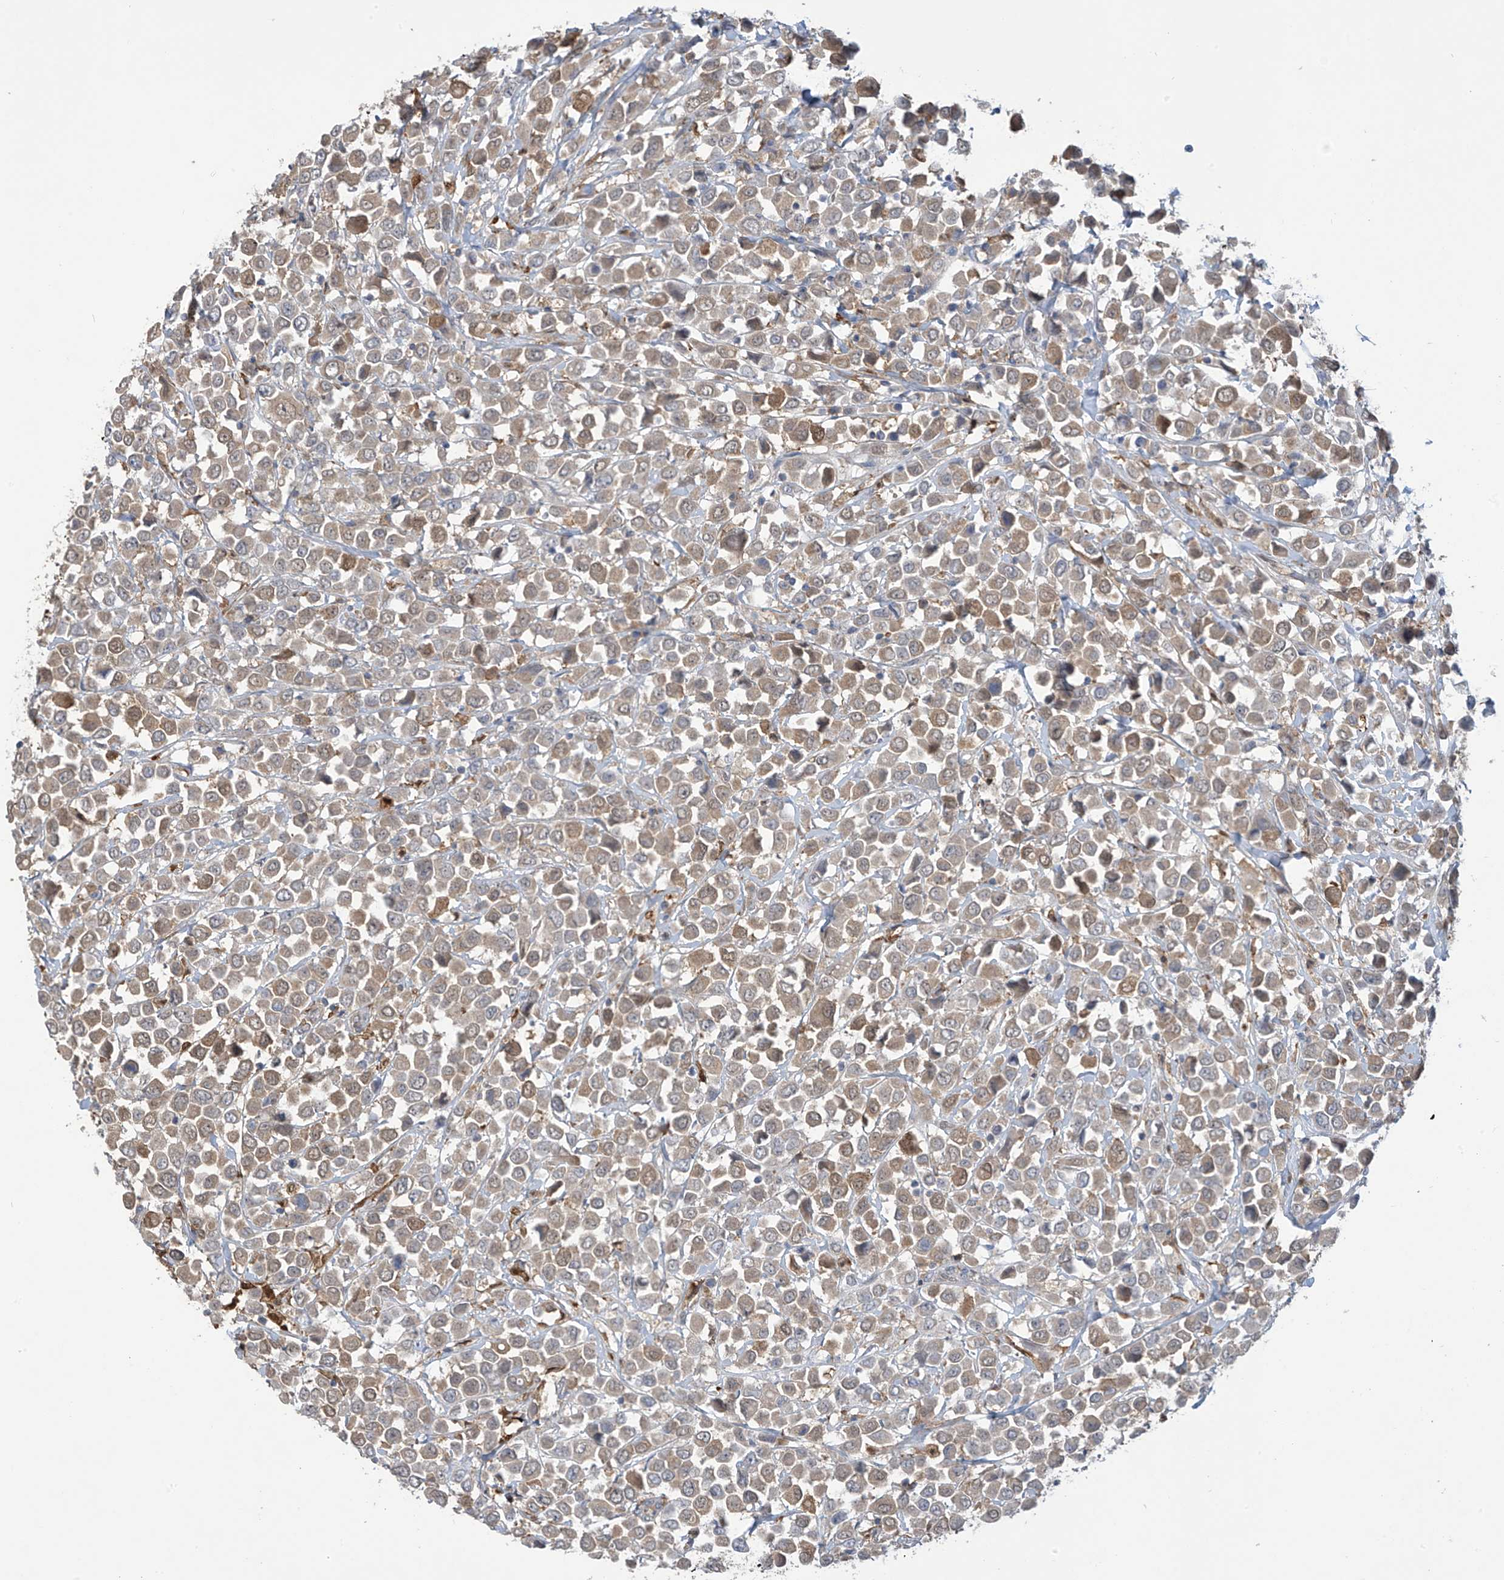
{"staining": {"intensity": "moderate", "quantity": ">75%", "location": "cytoplasmic/membranous,nuclear"}, "tissue": "breast cancer", "cell_type": "Tumor cells", "image_type": "cancer", "snomed": [{"axis": "morphology", "description": "Duct carcinoma"}, {"axis": "topography", "description": "Breast"}], "caption": "This micrograph reveals IHC staining of breast cancer (invasive ductal carcinoma), with medium moderate cytoplasmic/membranous and nuclear staining in approximately >75% of tumor cells.", "gene": "IDH1", "patient": {"sex": "female", "age": 61}}